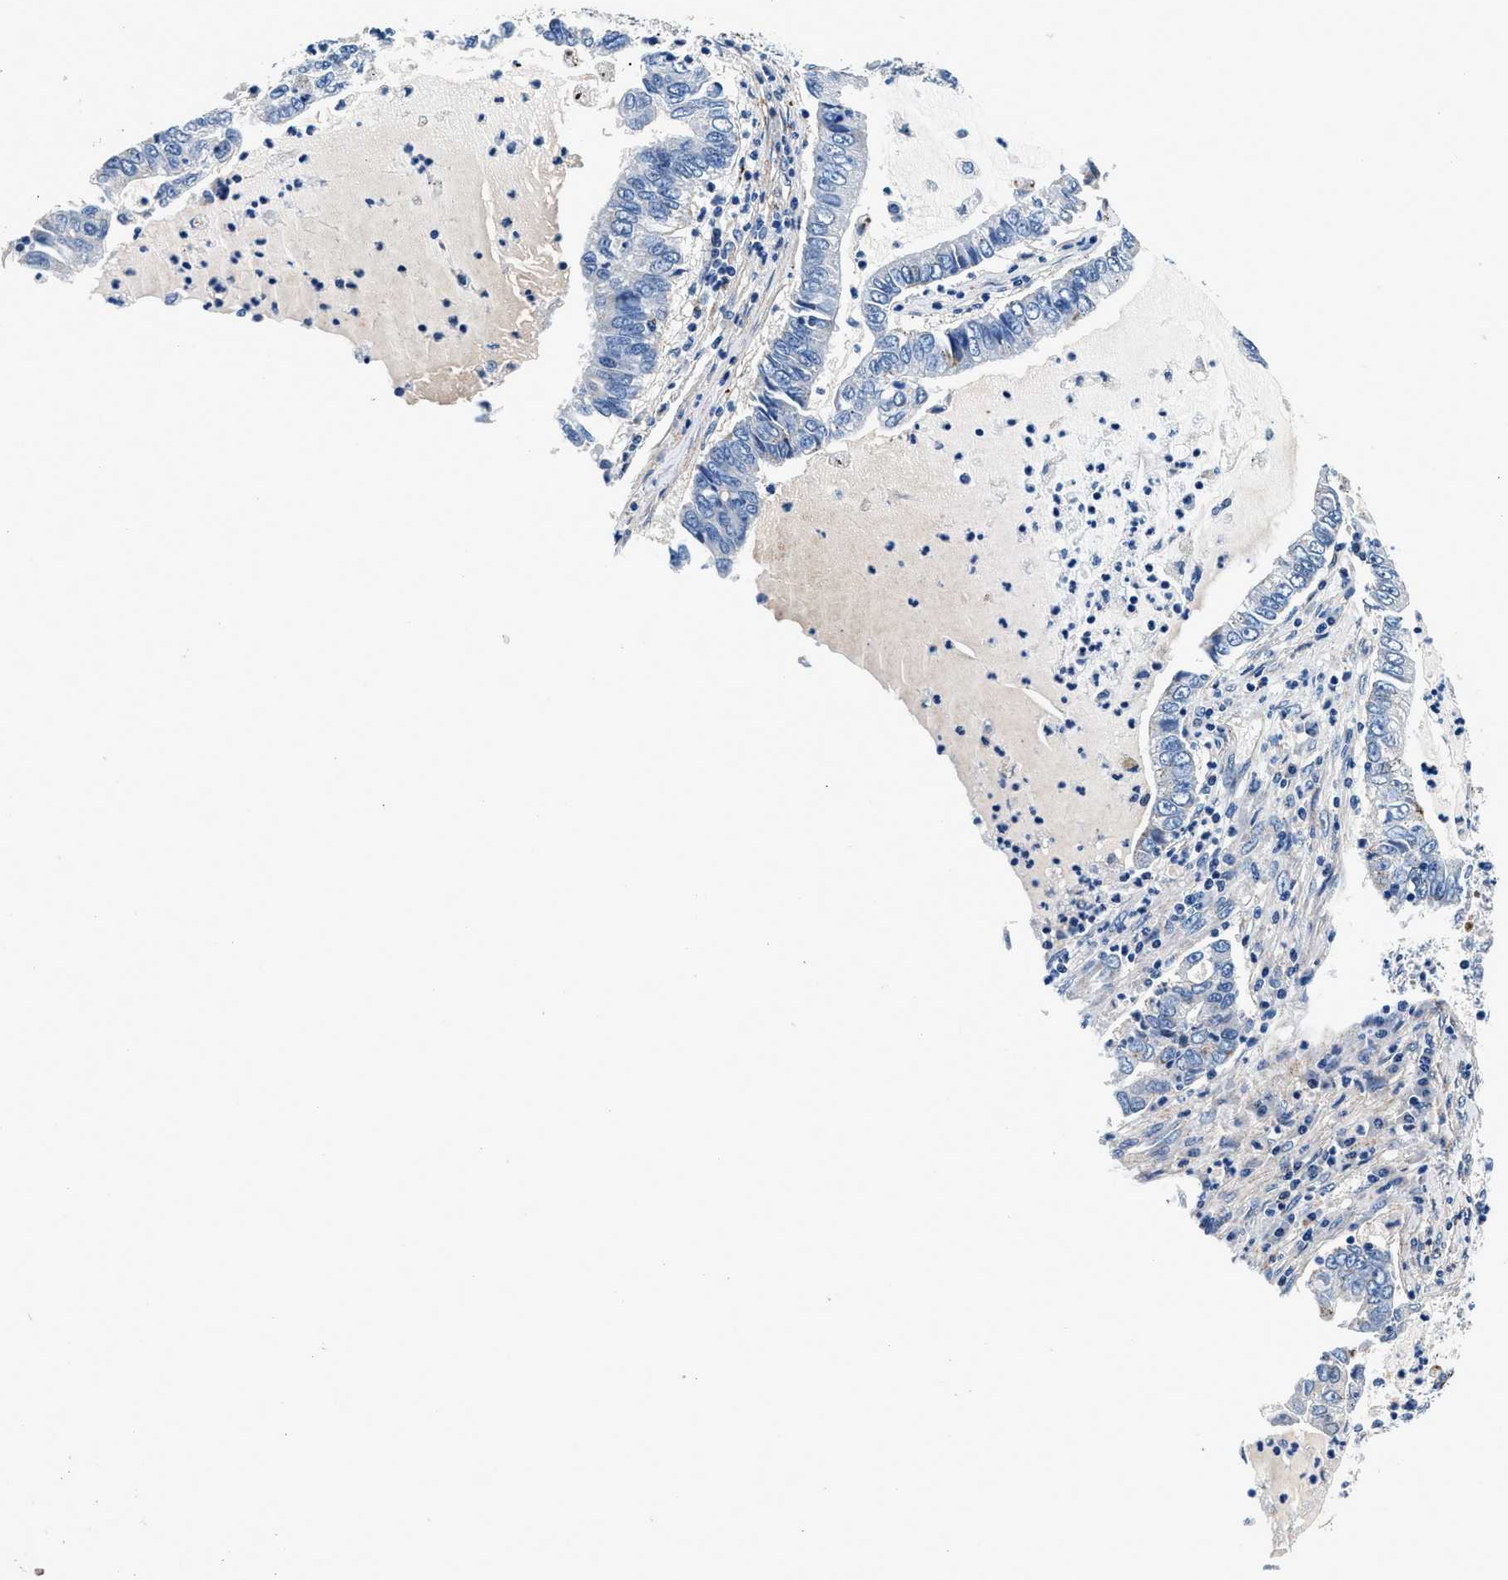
{"staining": {"intensity": "negative", "quantity": "none", "location": "none"}, "tissue": "lung cancer", "cell_type": "Tumor cells", "image_type": "cancer", "snomed": [{"axis": "morphology", "description": "Adenocarcinoma, NOS"}, {"axis": "topography", "description": "Lung"}], "caption": "Image shows no significant protein positivity in tumor cells of lung cancer (adenocarcinoma). Brightfield microscopy of immunohistochemistry (IHC) stained with DAB (brown) and hematoxylin (blue), captured at high magnification.", "gene": "DAG1", "patient": {"sex": "female", "age": 51}}